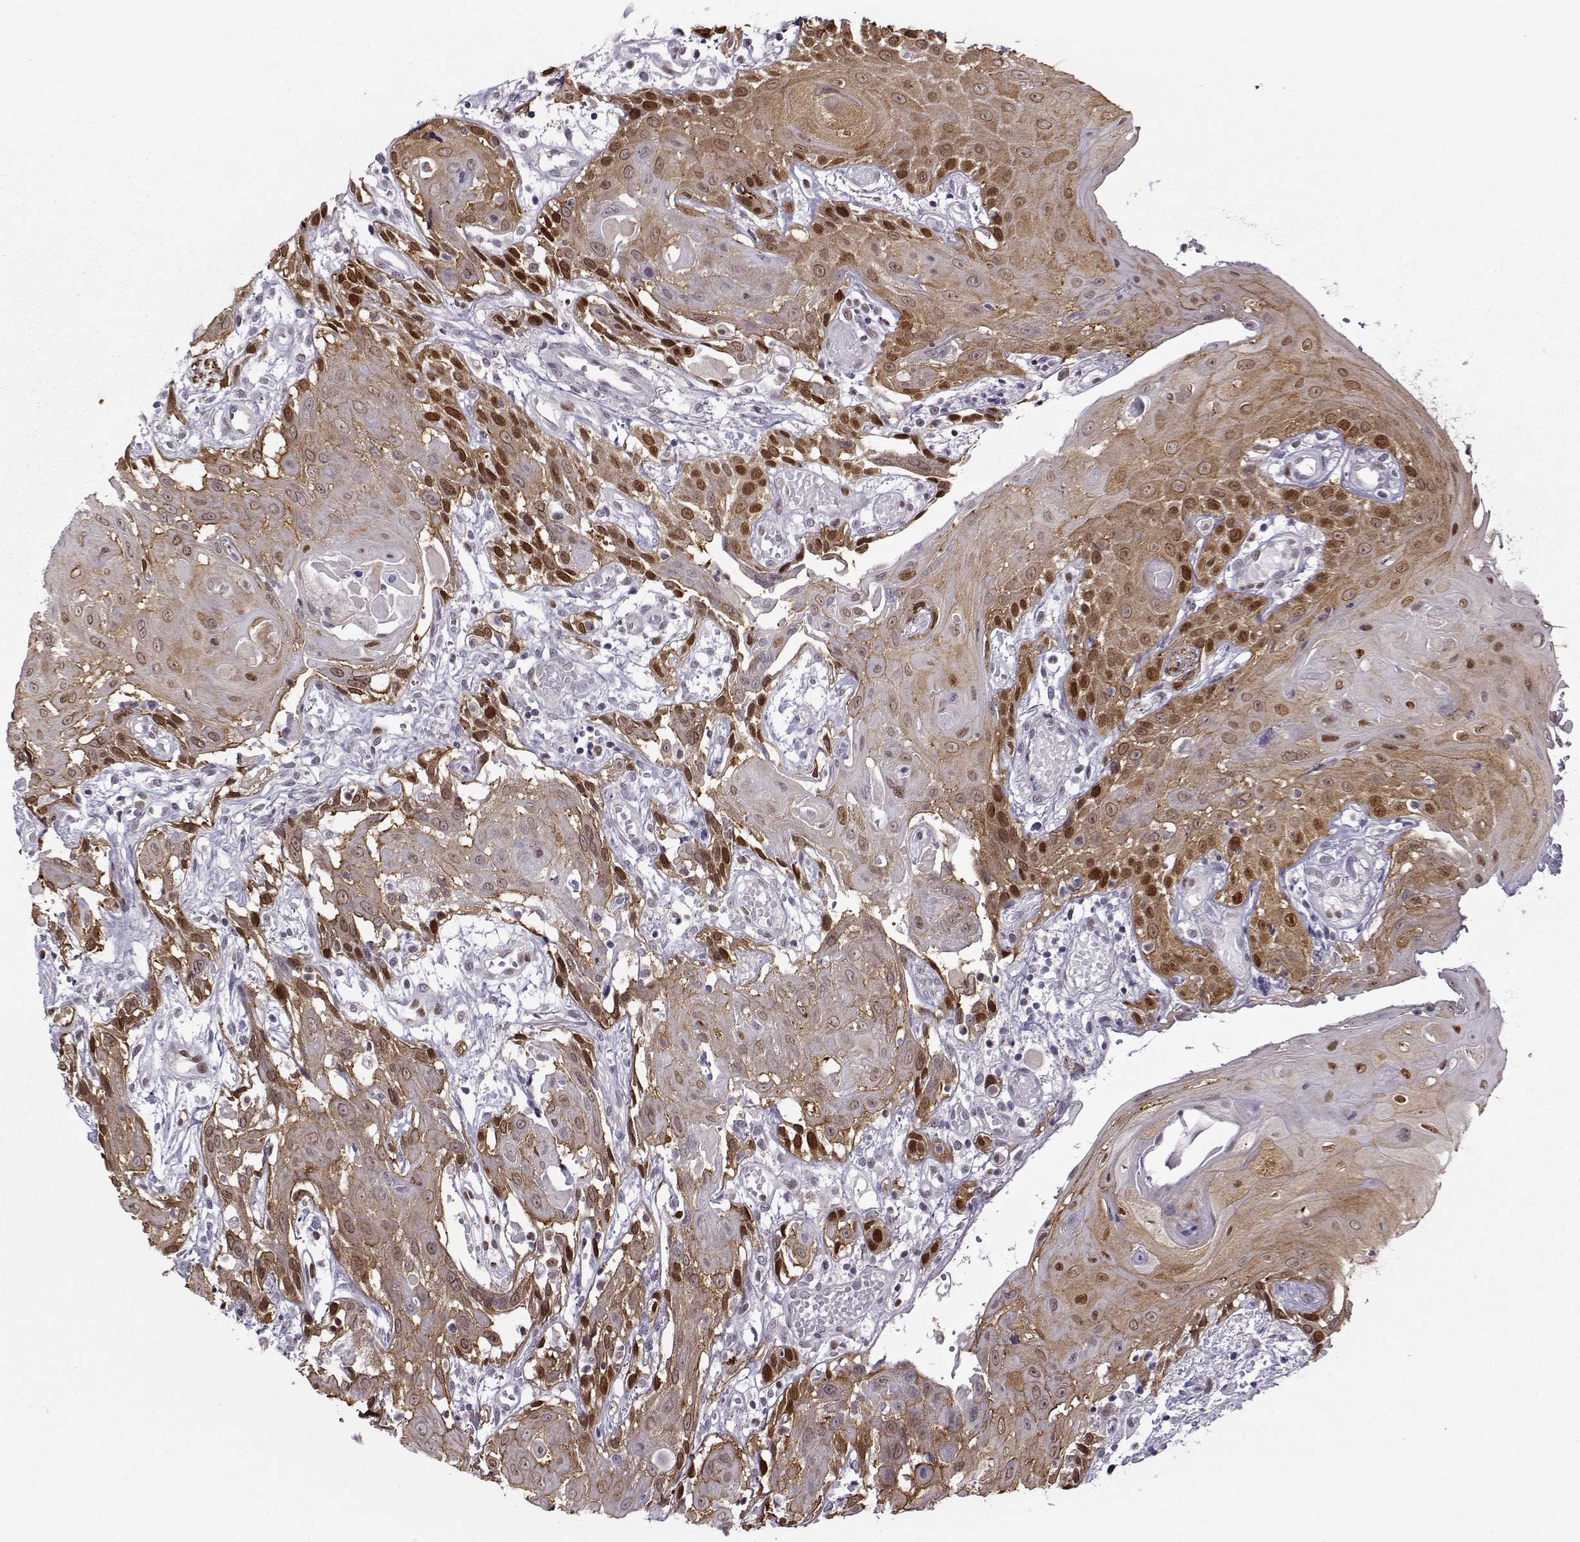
{"staining": {"intensity": "moderate", "quantity": ">75%", "location": "cytoplasmic/membranous,nuclear"}, "tissue": "head and neck cancer", "cell_type": "Tumor cells", "image_type": "cancer", "snomed": [{"axis": "morphology", "description": "Normal tissue, NOS"}, {"axis": "morphology", "description": "Squamous cell carcinoma, NOS"}, {"axis": "topography", "description": "Oral tissue"}, {"axis": "topography", "description": "Salivary gland"}, {"axis": "topography", "description": "Head-Neck"}], "caption": "This image displays head and neck squamous cell carcinoma stained with immunohistochemistry to label a protein in brown. The cytoplasmic/membranous and nuclear of tumor cells show moderate positivity for the protein. Nuclei are counter-stained blue.", "gene": "BACH1", "patient": {"sex": "female", "age": 62}}